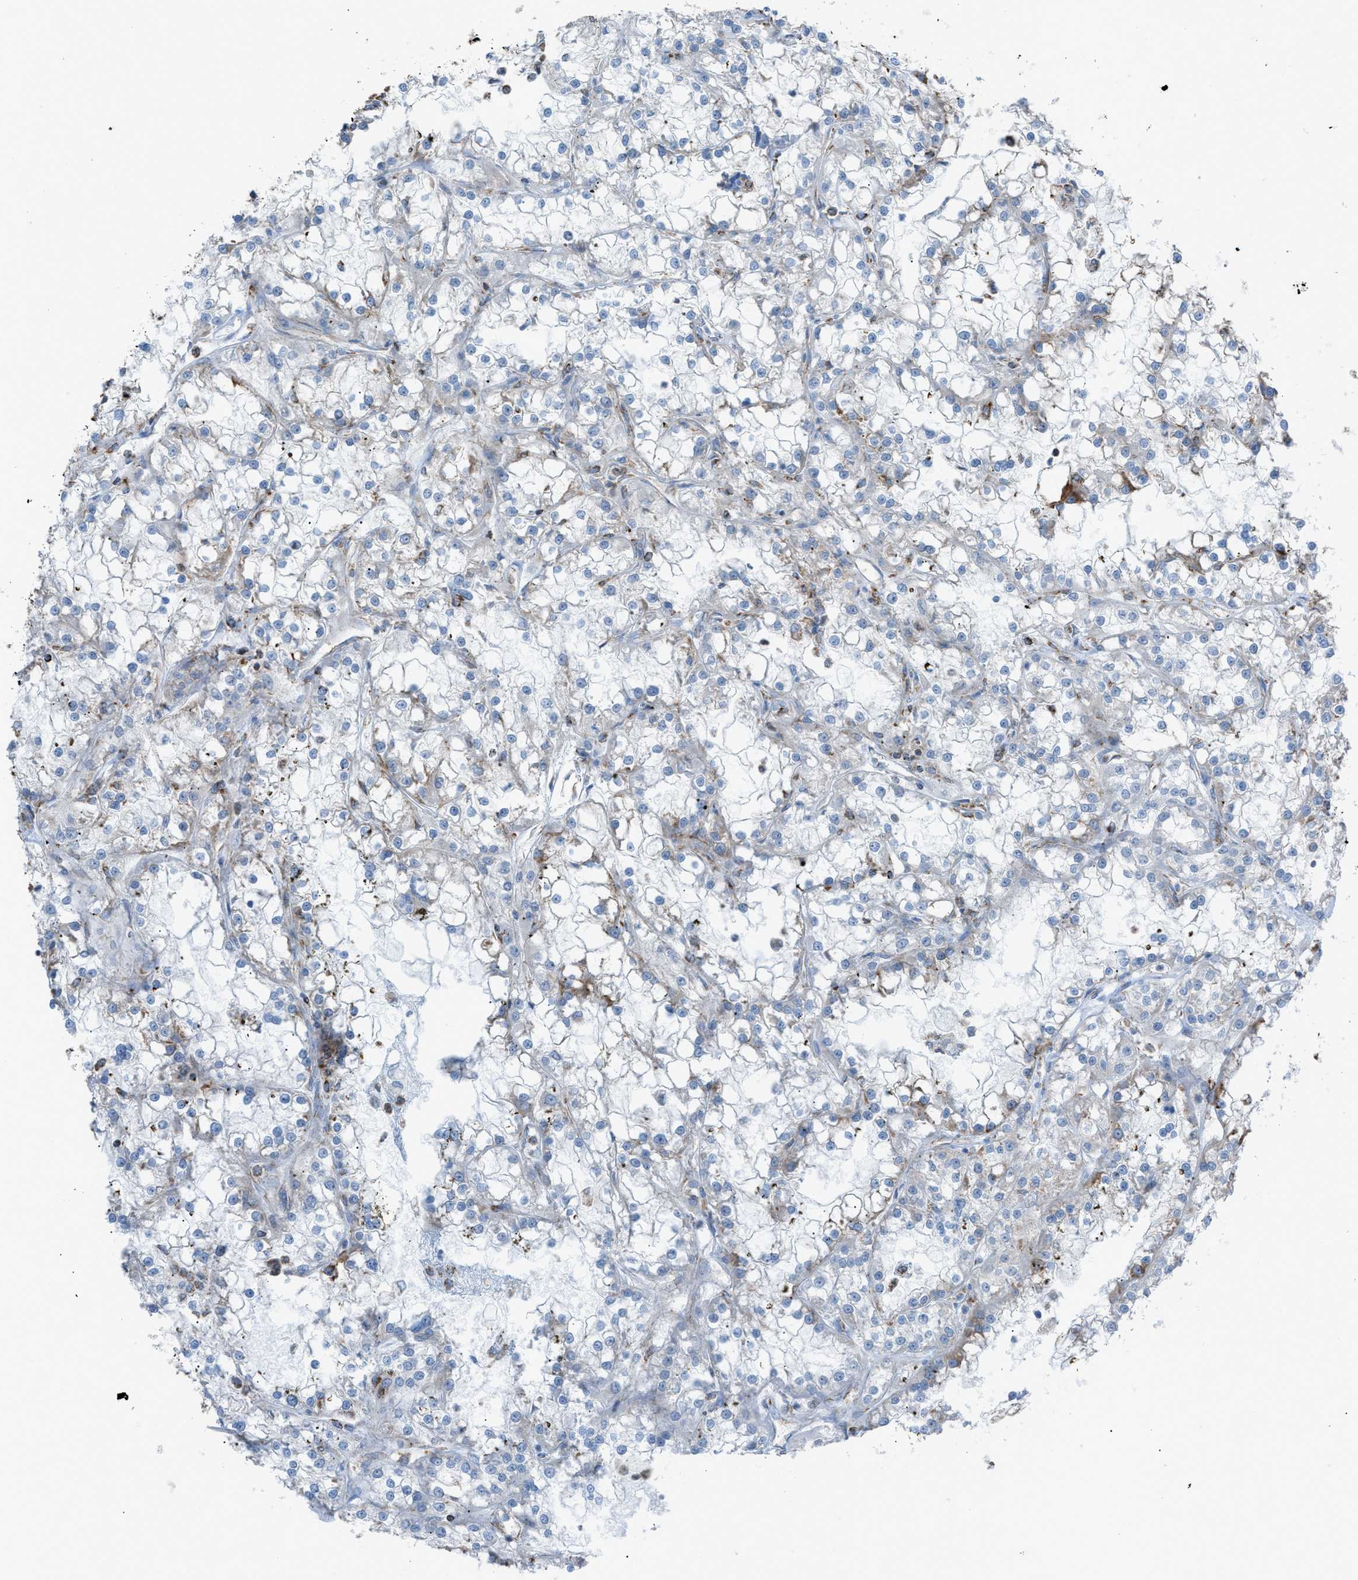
{"staining": {"intensity": "negative", "quantity": "none", "location": "none"}, "tissue": "renal cancer", "cell_type": "Tumor cells", "image_type": "cancer", "snomed": [{"axis": "morphology", "description": "Adenocarcinoma, NOS"}, {"axis": "topography", "description": "Kidney"}], "caption": "Renal cancer (adenocarcinoma) was stained to show a protein in brown. There is no significant staining in tumor cells.", "gene": "SRM", "patient": {"sex": "female", "age": 52}}